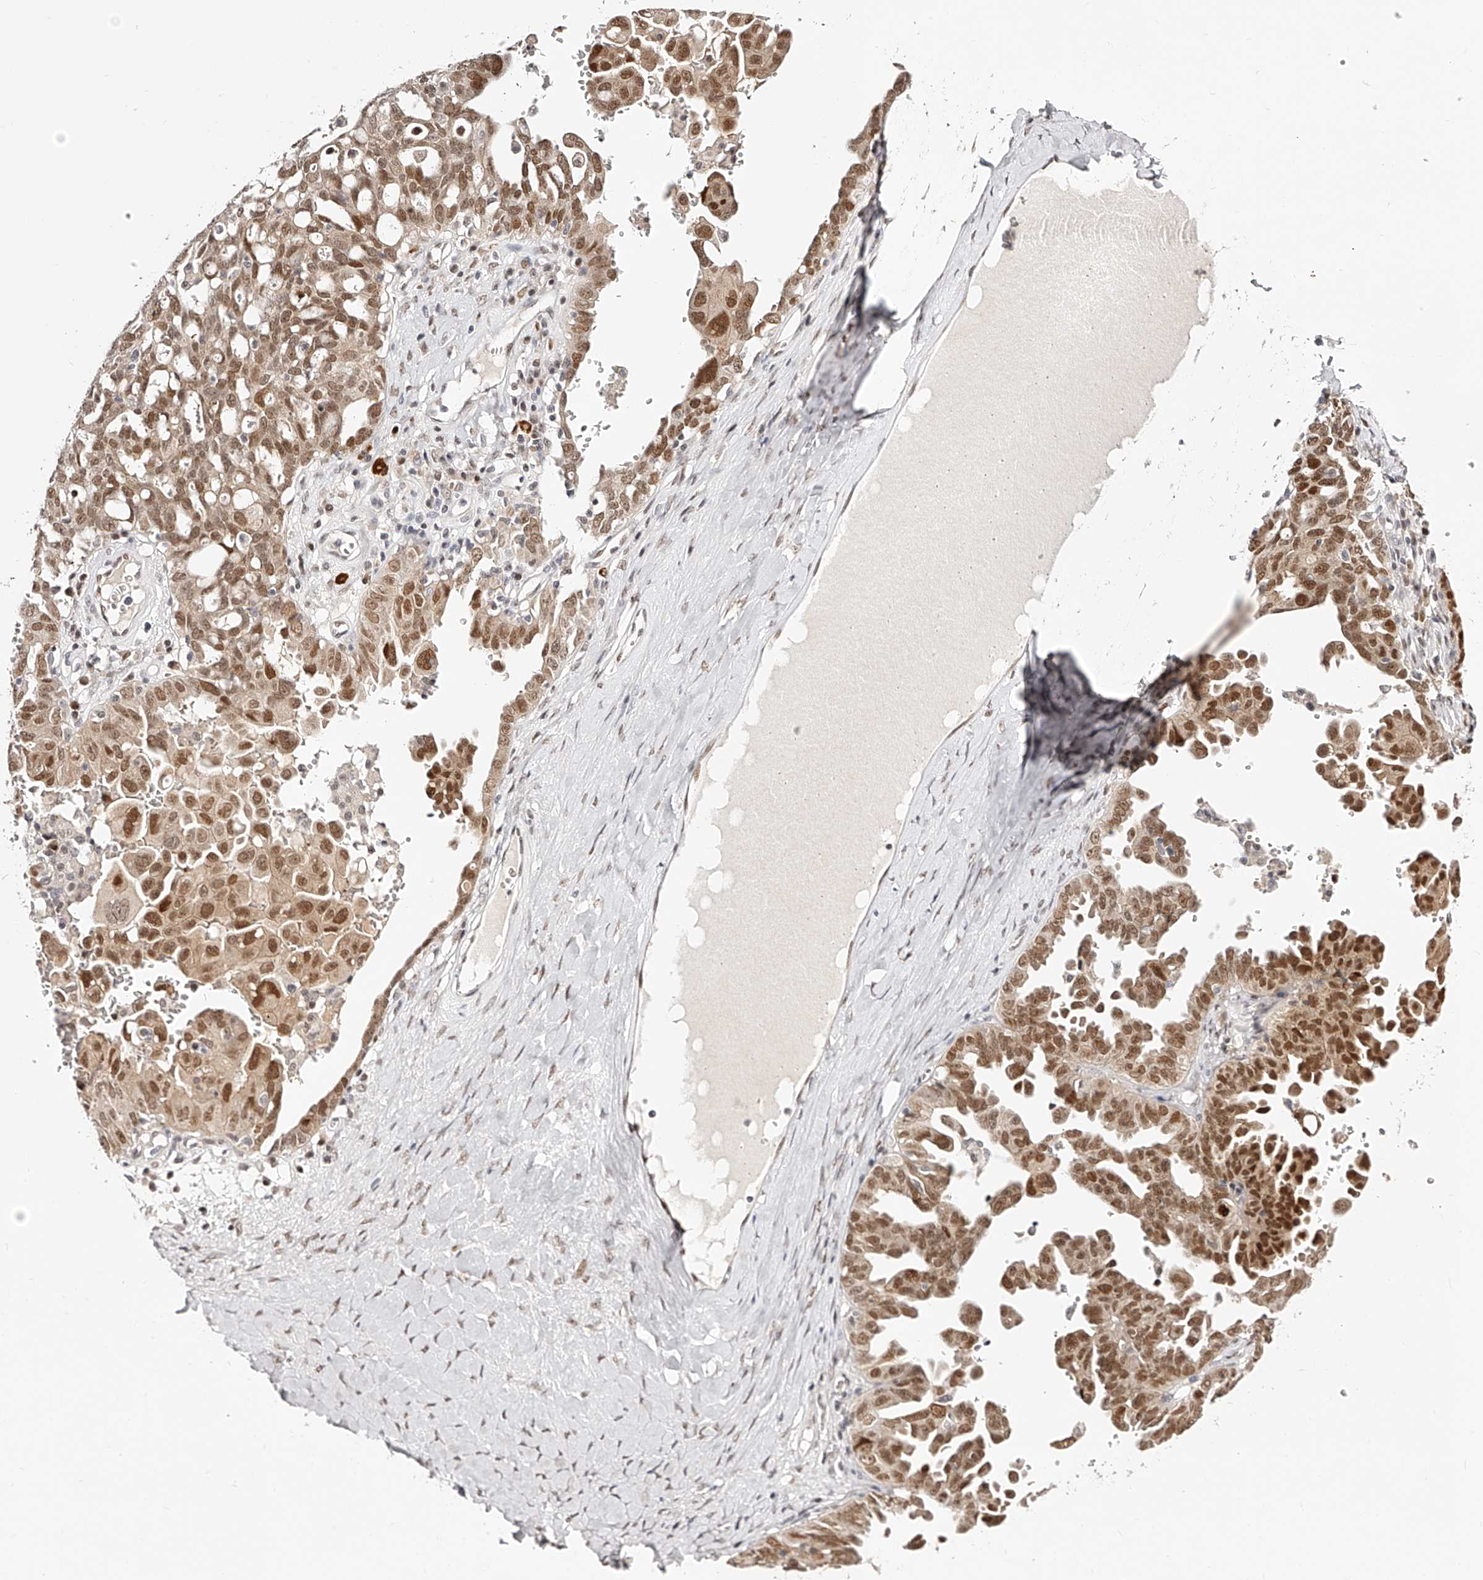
{"staining": {"intensity": "moderate", "quantity": ">75%", "location": "cytoplasmic/membranous,nuclear"}, "tissue": "ovarian cancer", "cell_type": "Tumor cells", "image_type": "cancer", "snomed": [{"axis": "morphology", "description": "Carcinoma, endometroid"}, {"axis": "topography", "description": "Ovary"}], "caption": "Human ovarian cancer stained with a protein marker shows moderate staining in tumor cells.", "gene": "USF3", "patient": {"sex": "female", "age": 62}}